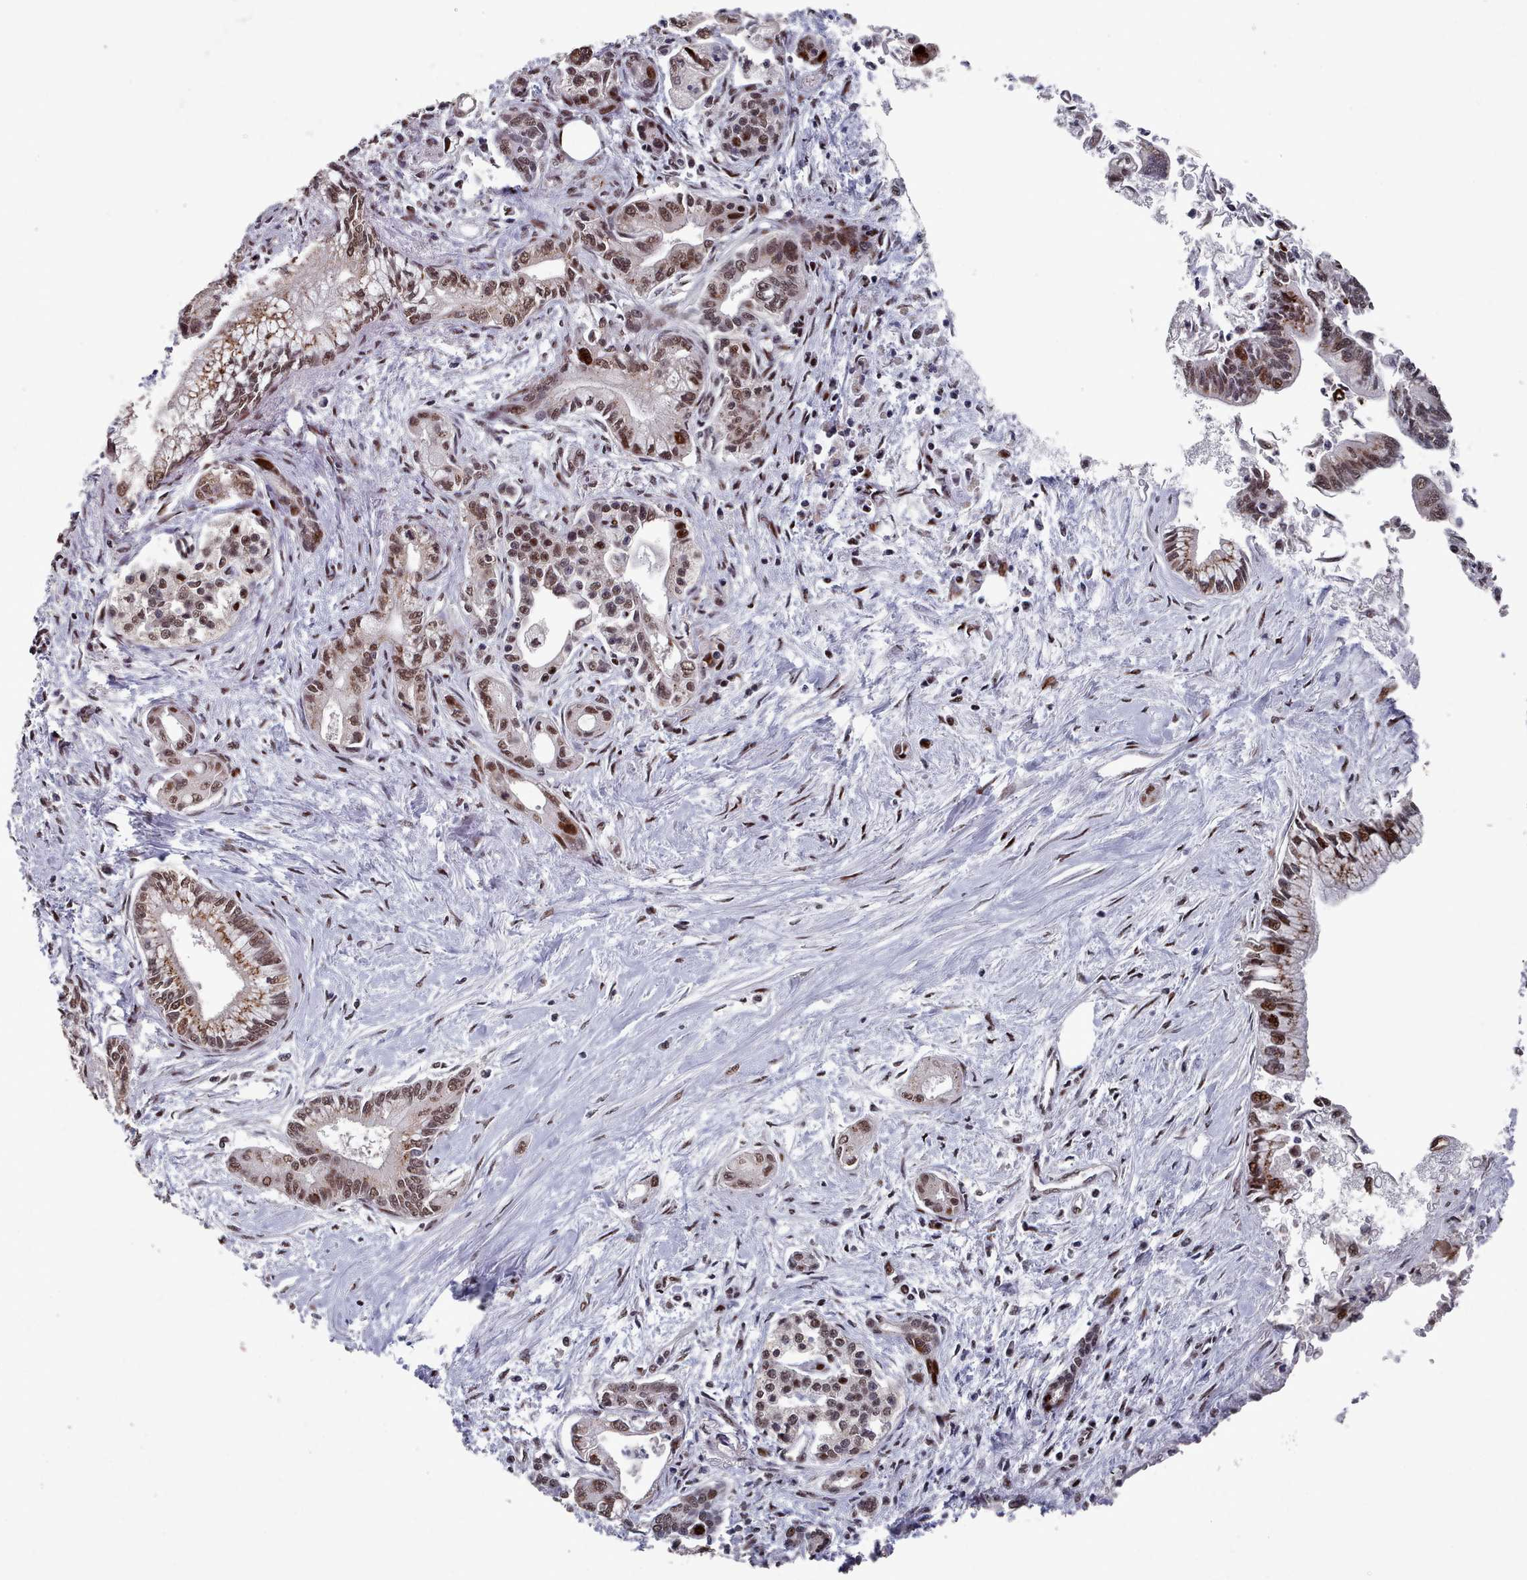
{"staining": {"intensity": "moderate", "quantity": ">75%", "location": "cytoplasmic/membranous,nuclear"}, "tissue": "pancreatic cancer", "cell_type": "Tumor cells", "image_type": "cancer", "snomed": [{"axis": "morphology", "description": "Adenocarcinoma, NOS"}, {"axis": "topography", "description": "Pancreas"}], "caption": "Brown immunohistochemical staining in human pancreatic cancer (adenocarcinoma) displays moderate cytoplasmic/membranous and nuclear expression in approximately >75% of tumor cells.", "gene": "PNRC2", "patient": {"sex": "male", "age": 70}}